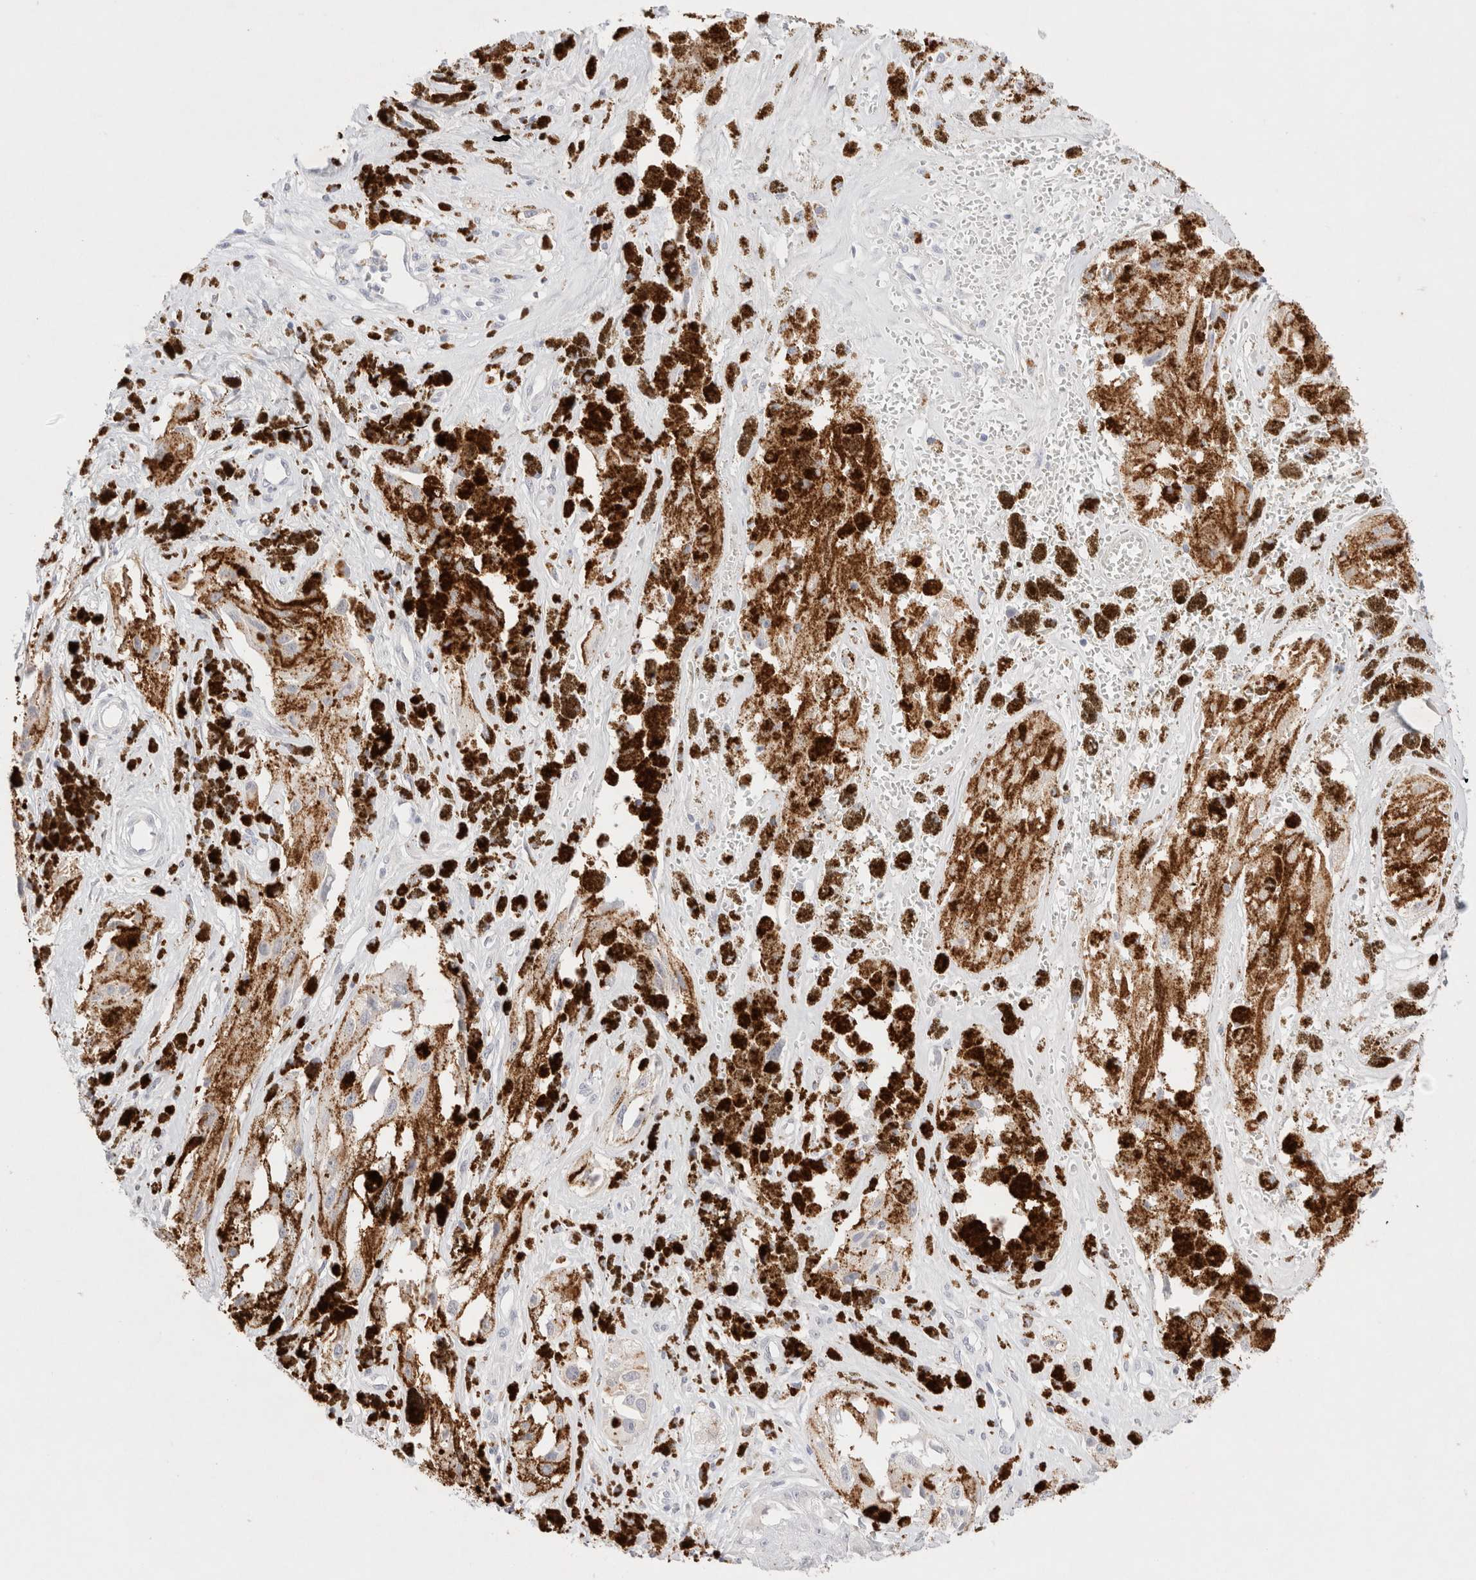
{"staining": {"intensity": "negative", "quantity": "none", "location": "none"}, "tissue": "melanoma", "cell_type": "Tumor cells", "image_type": "cancer", "snomed": [{"axis": "morphology", "description": "Malignant melanoma, NOS"}, {"axis": "topography", "description": "Skin"}], "caption": "The photomicrograph displays no significant expression in tumor cells of melanoma.", "gene": "EPCAM", "patient": {"sex": "male", "age": 88}}